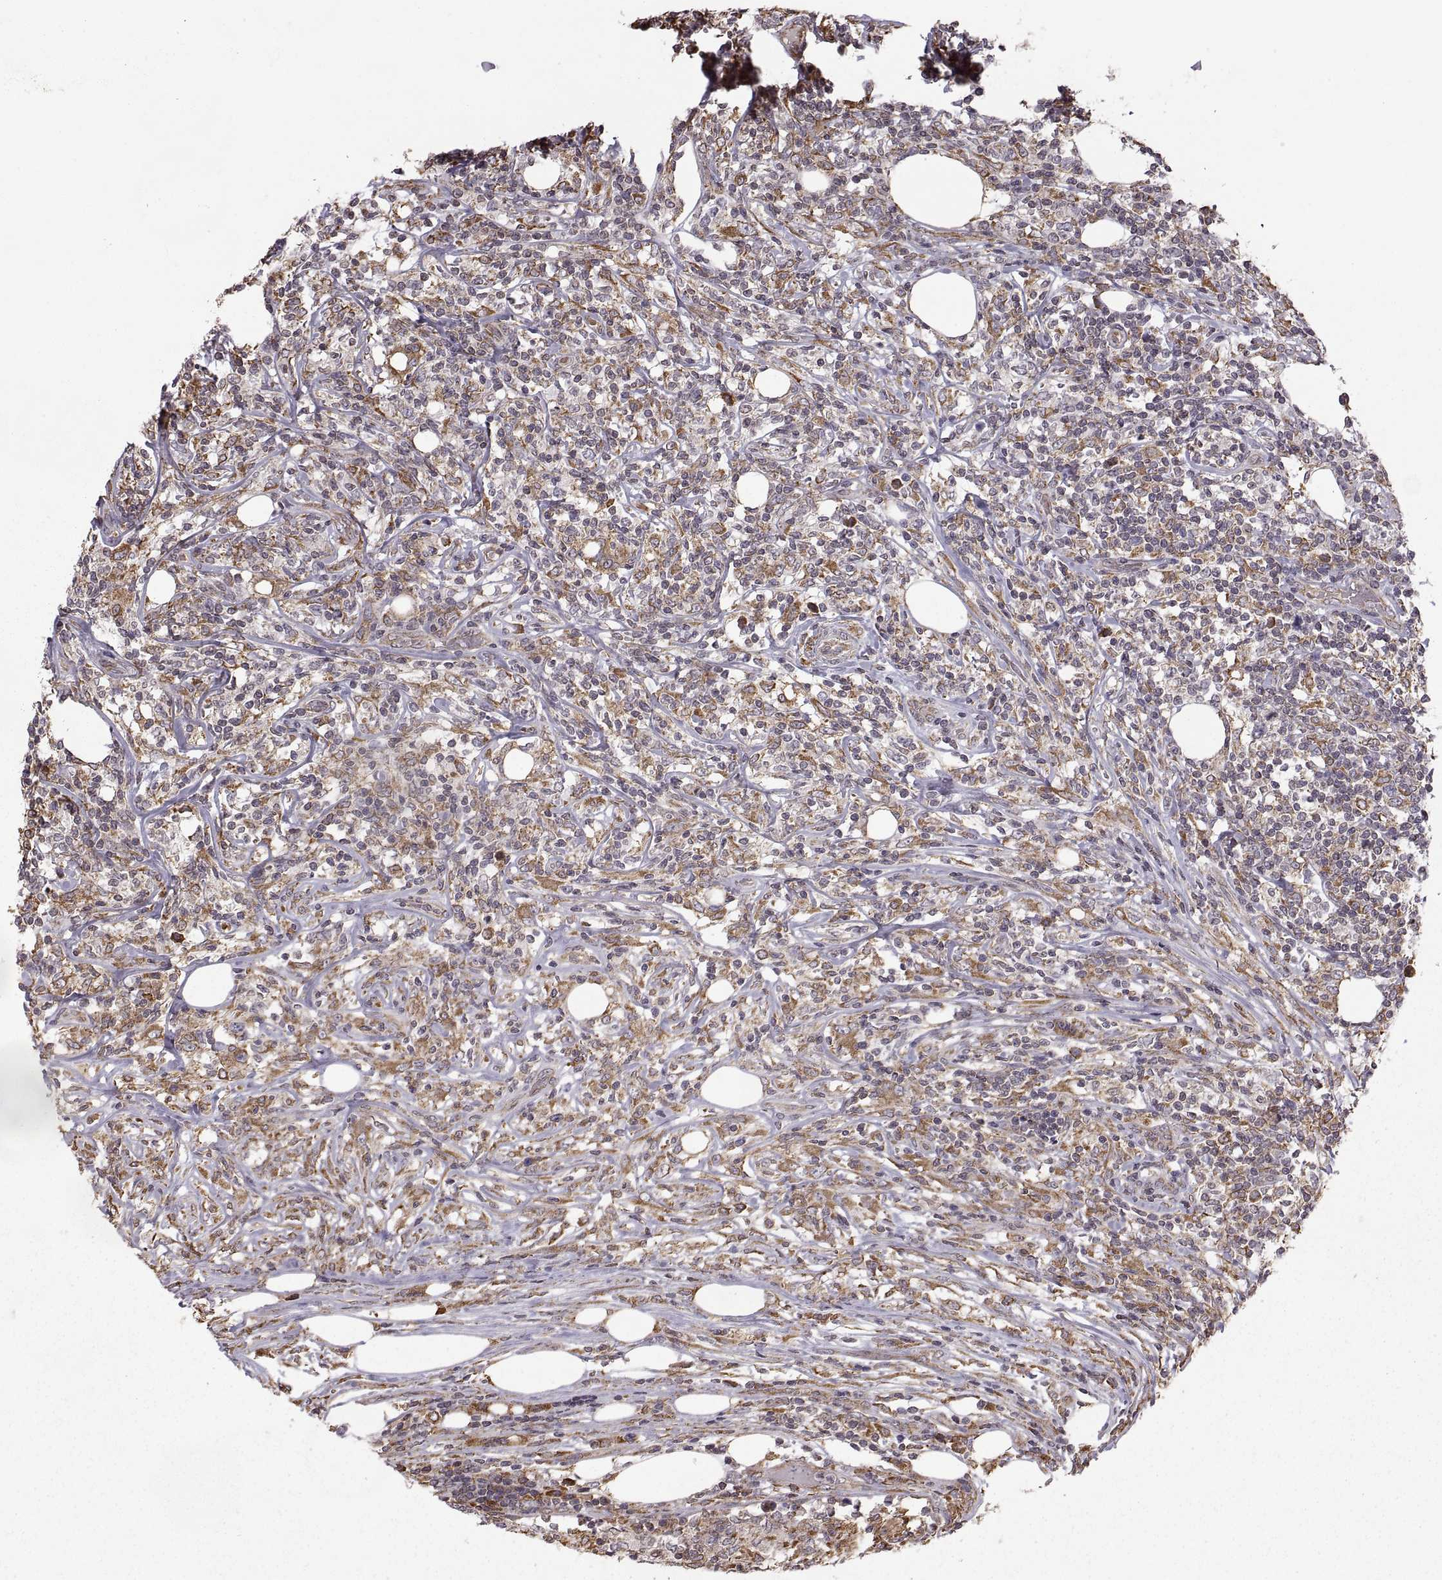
{"staining": {"intensity": "moderate", "quantity": "<25%", "location": "cytoplasmic/membranous"}, "tissue": "lymphoma", "cell_type": "Tumor cells", "image_type": "cancer", "snomed": [{"axis": "morphology", "description": "Malignant lymphoma, non-Hodgkin's type, High grade"}, {"axis": "topography", "description": "Lymph node"}], "caption": "There is low levels of moderate cytoplasmic/membranous positivity in tumor cells of lymphoma, as demonstrated by immunohistochemical staining (brown color).", "gene": "PDIA3", "patient": {"sex": "female", "age": 84}}